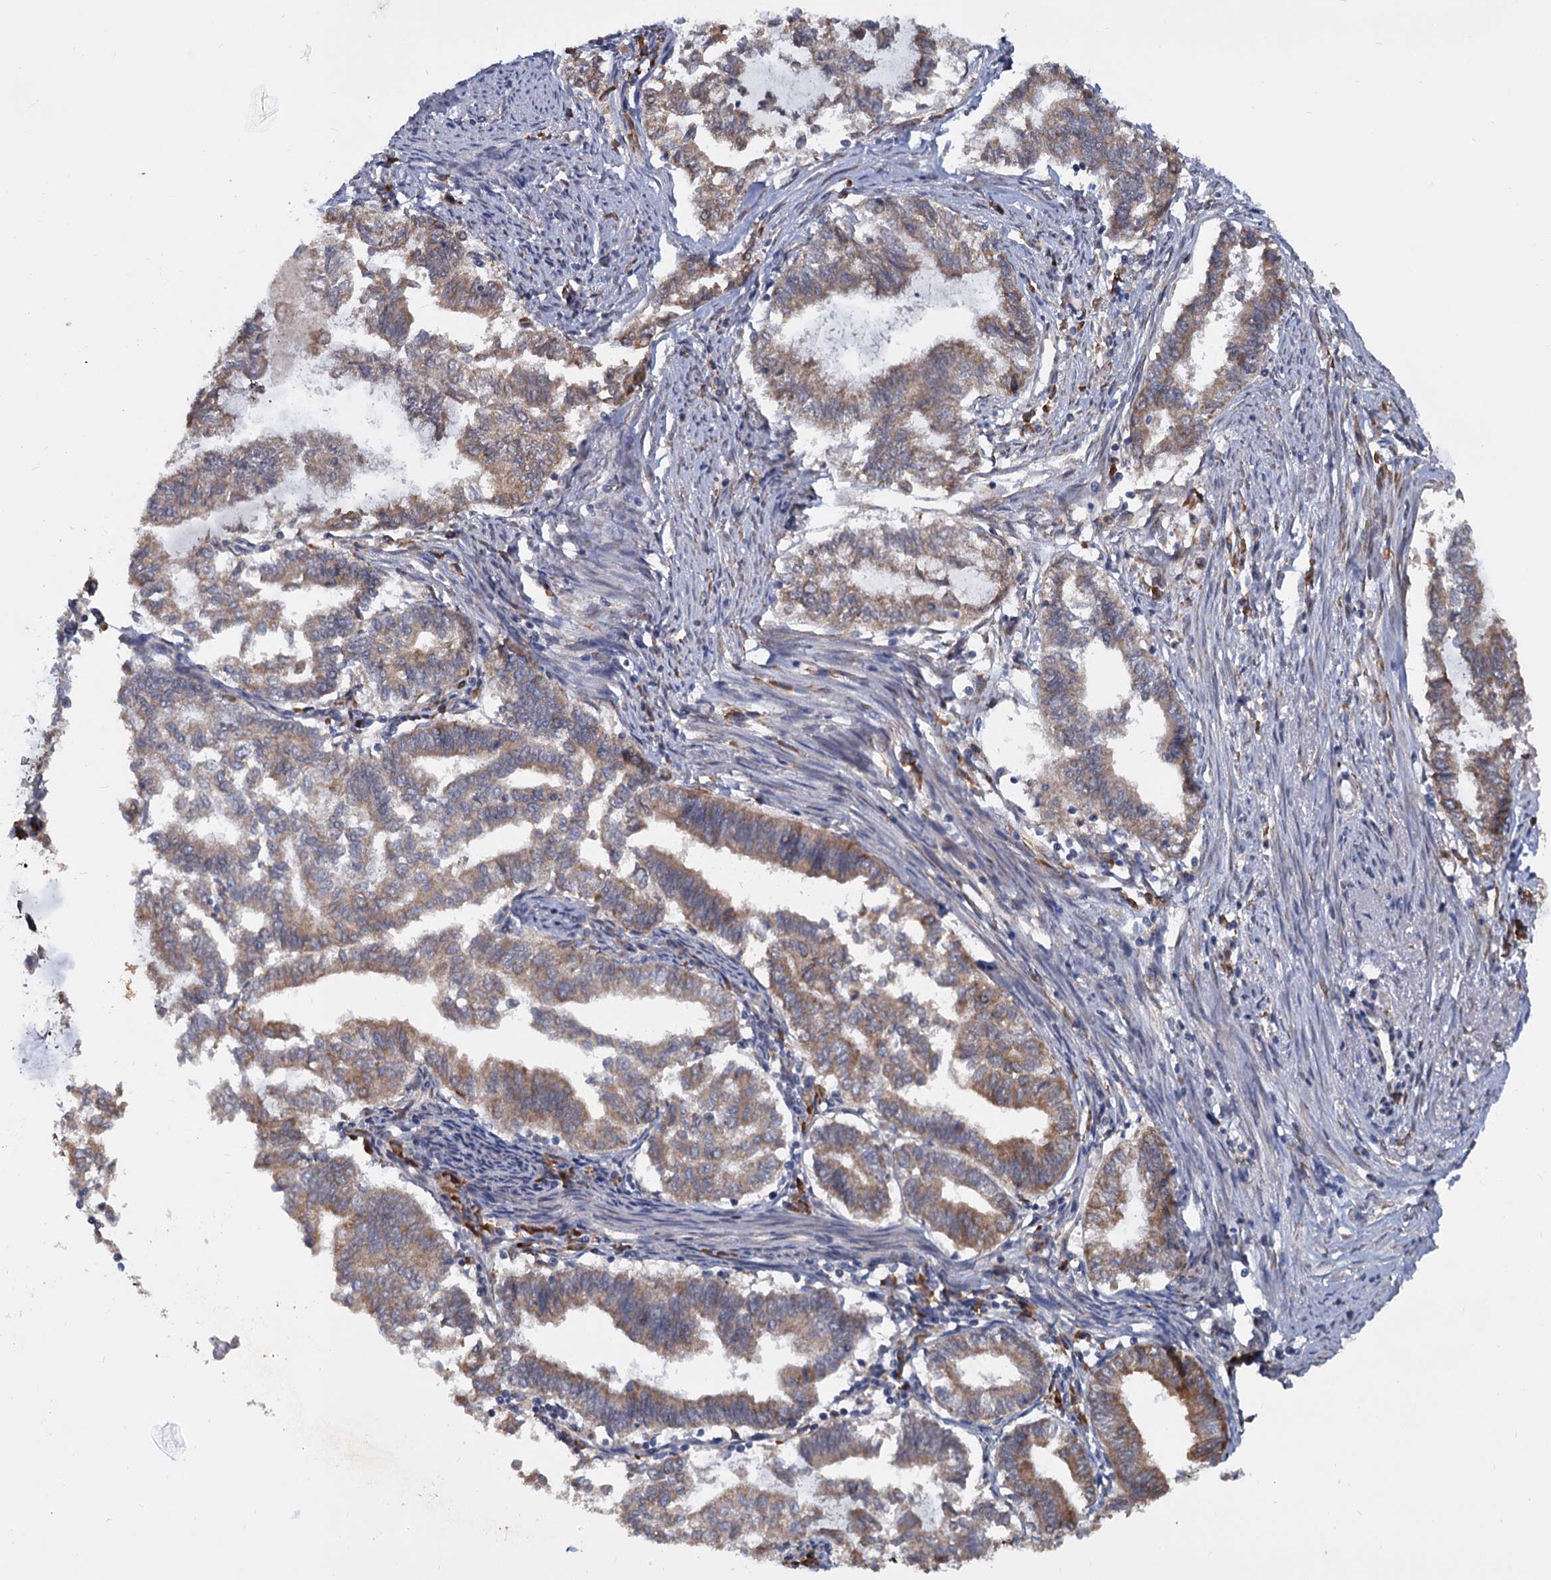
{"staining": {"intensity": "moderate", "quantity": ">75%", "location": "cytoplasmic/membranous"}, "tissue": "endometrial cancer", "cell_type": "Tumor cells", "image_type": "cancer", "snomed": [{"axis": "morphology", "description": "Adenocarcinoma, NOS"}, {"axis": "topography", "description": "Endometrium"}], "caption": "Human endometrial adenocarcinoma stained for a protein (brown) reveals moderate cytoplasmic/membranous positive staining in approximately >75% of tumor cells.", "gene": "LRRC51", "patient": {"sex": "female", "age": 79}}